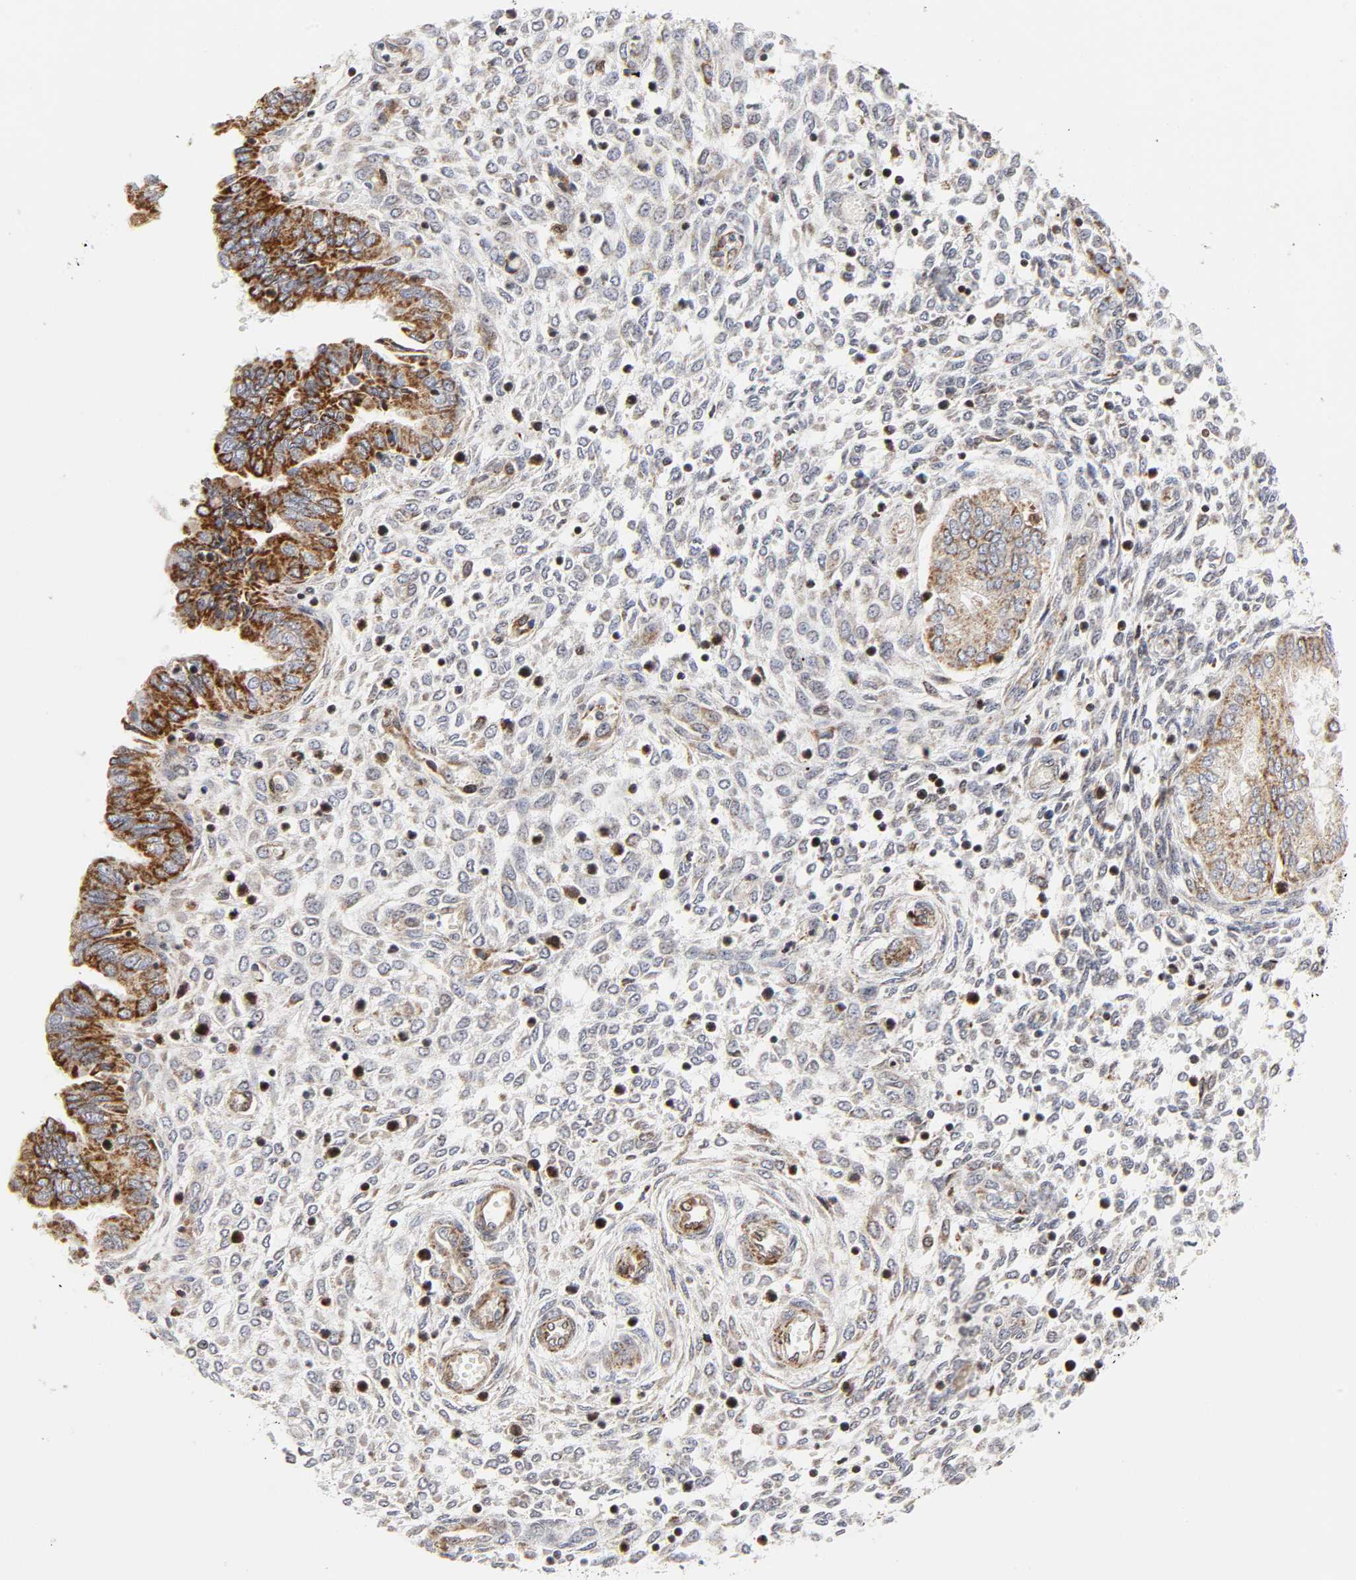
{"staining": {"intensity": "weak", "quantity": "25%-75%", "location": "cytoplasmic/membranous"}, "tissue": "endometrium", "cell_type": "Cells in endometrial stroma", "image_type": "normal", "snomed": [{"axis": "morphology", "description": "Normal tissue, NOS"}, {"axis": "topography", "description": "Endometrium"}], "caption": "Protein analysis of normal endometrium demonstrates weak cytoplasmic/membranous expression in about 25%-75% of cells in endometrial stroma. (Brightfield microscopy of DAB IHC at high magnification).", "gene": "CYCS", "patient": {"sex": "female", "age": 33}}